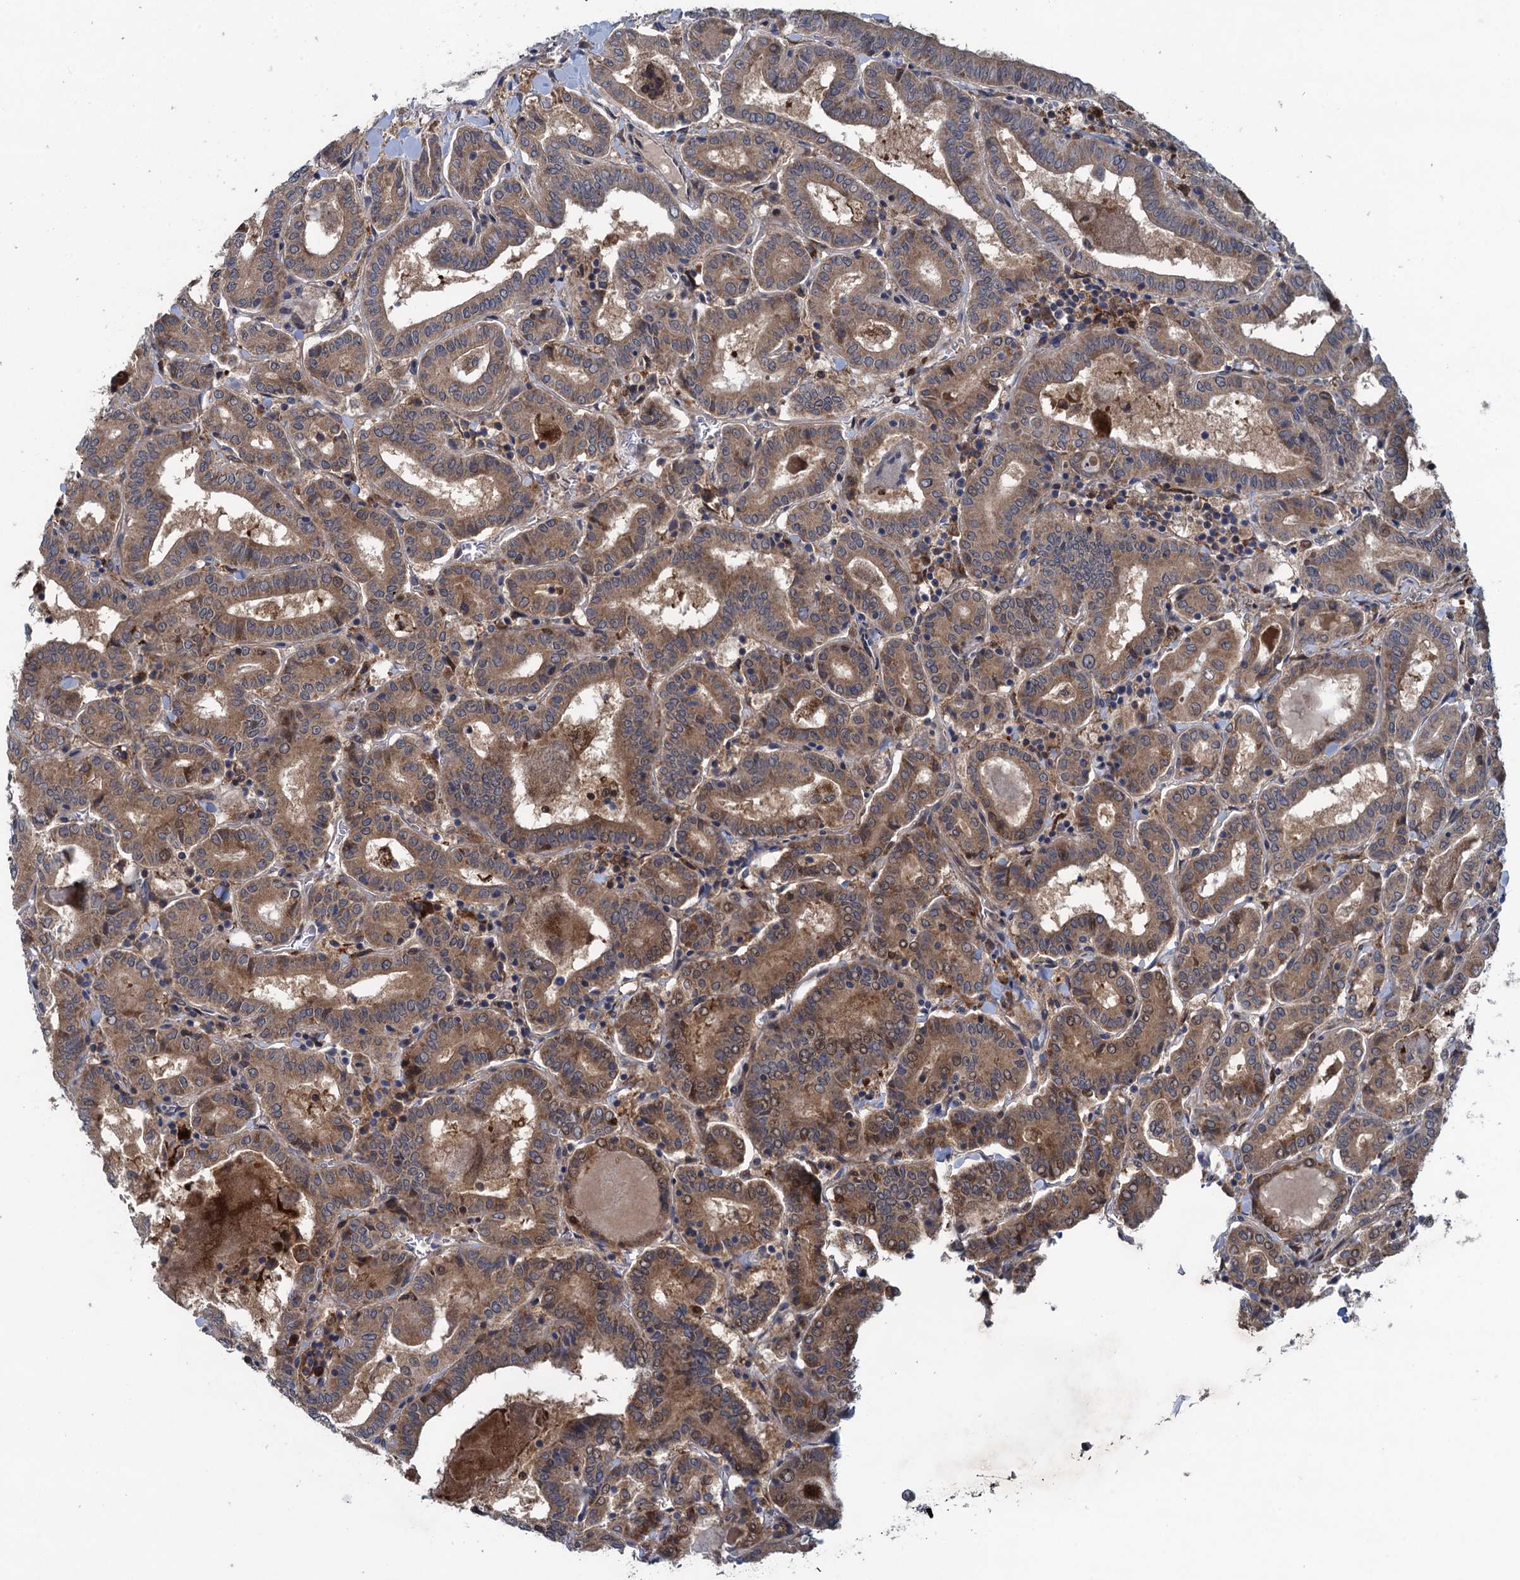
{"staining": {"intensity": "moderate", "quantity": ">75%", "location": "cytoplasmic/membranous"}, "tissue": "thyroid cancer", "cell_type": "Tumor cells", "image_type": "cancer", "snomed": [{"axis": "morphology", "description": "Papillary adenocarcinoma, NOS"}, {"axis": "topography", "description": "Thyroid gland"}], "caption": "This histopathology image exhibits immunohistochemistry staining of thyroid cancer (papillary adenocarcinoma), with medium moderate cytoplasmic/membranous staining in approximately >75% of tumor cells.", "gene": "CNTN5", "patient": {"sex": "female", "age": 72}}